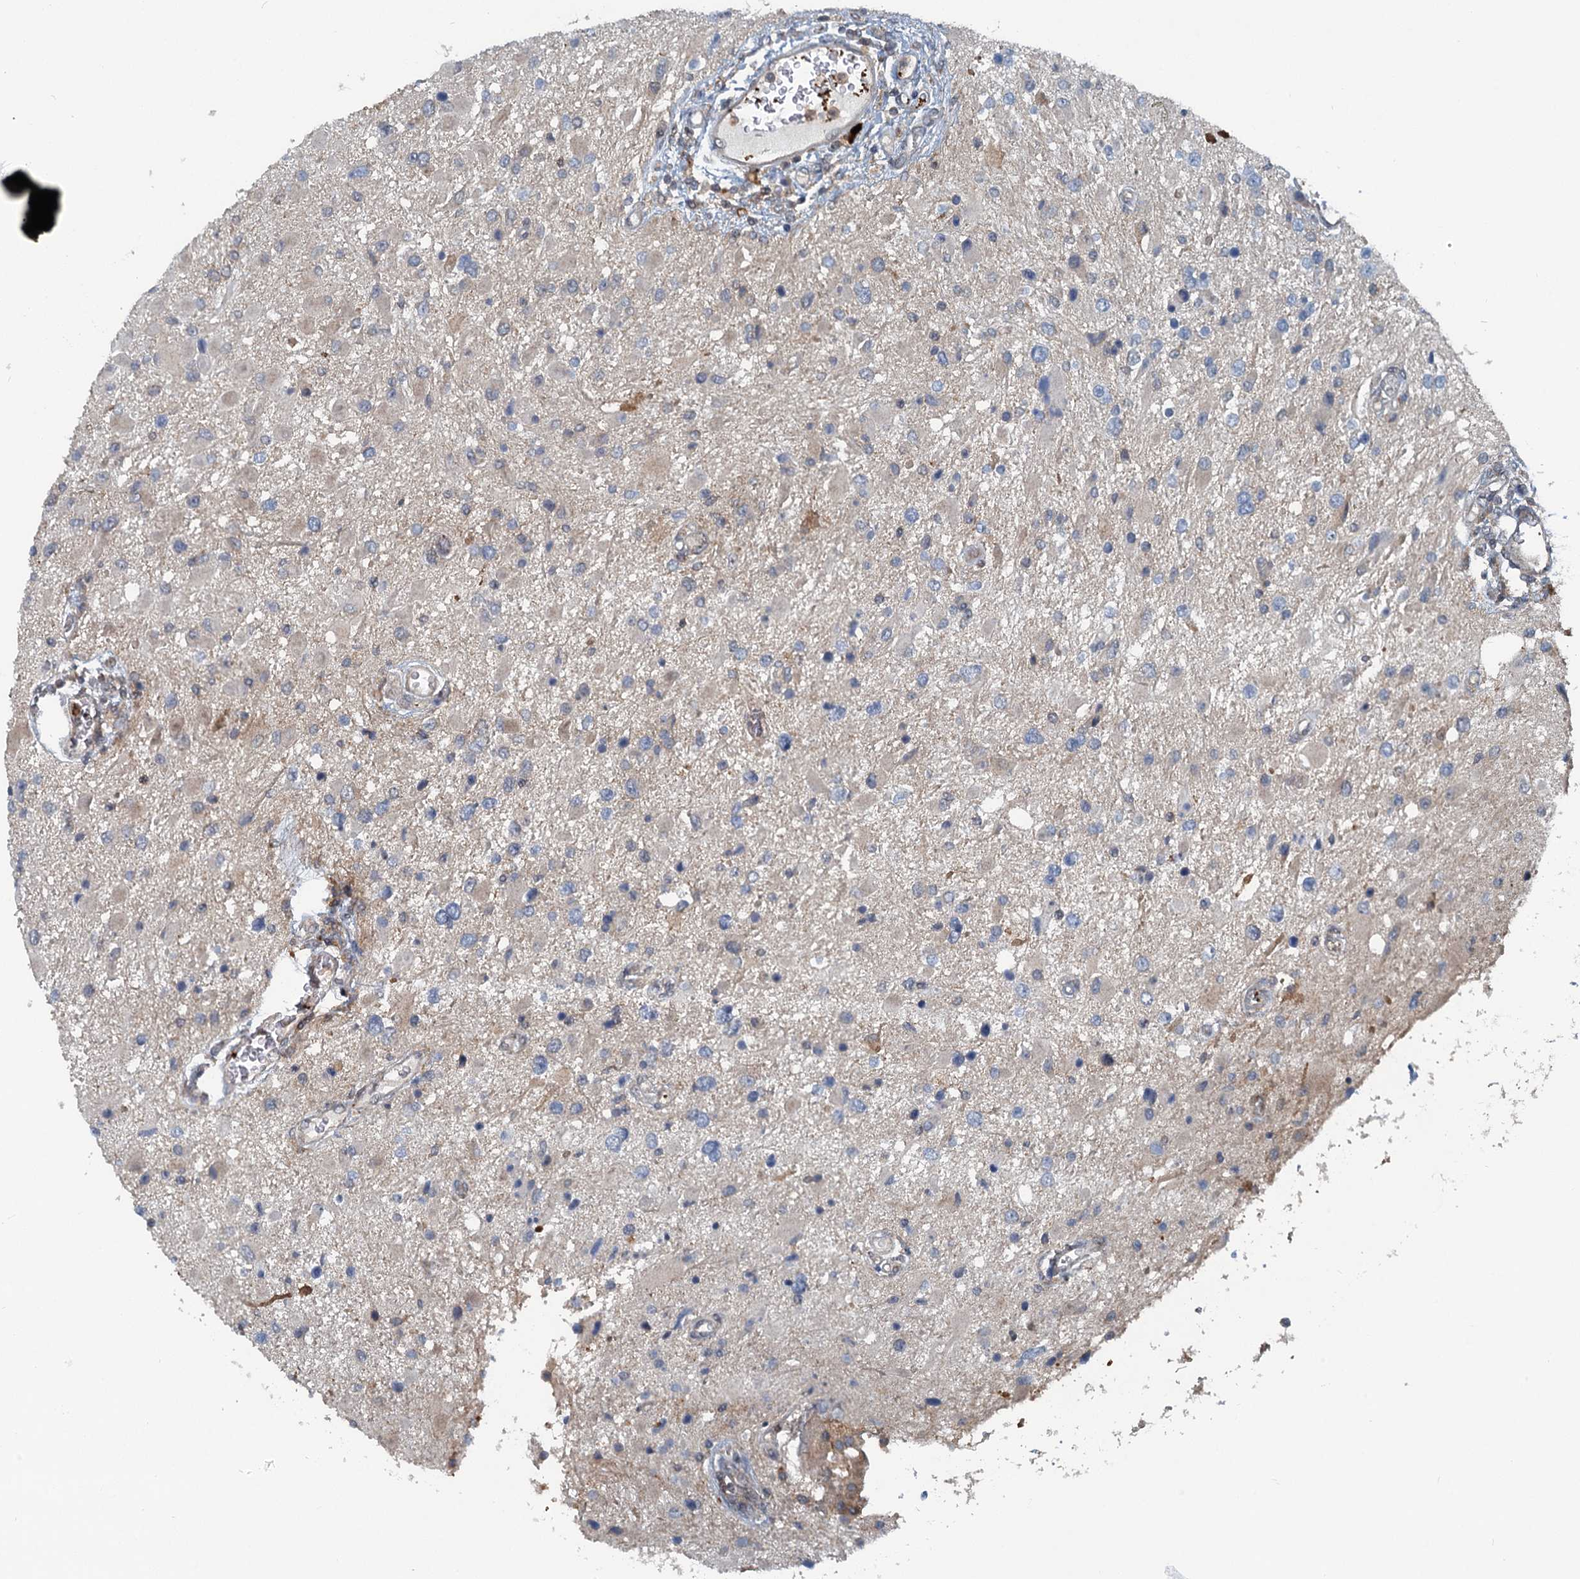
{"staining": {"intensity": "negative", "quantity": "none", "location": "none"}, "tissue": "glioma", "cell_type": "Tumor cells", "image_type": "cancer", "snomed": [{"axis": "morphology", "description": "Glioma, malignant, High grade"}, {"axis": "topography", "description": "Brain"}], "caption": "Immunohistochemistry micrograph of human glioma stained for a protein (brown), which reveals no staining in tumor cells.", "gene": "GCLM", "patient": {"sex": "male", "age": 53}}